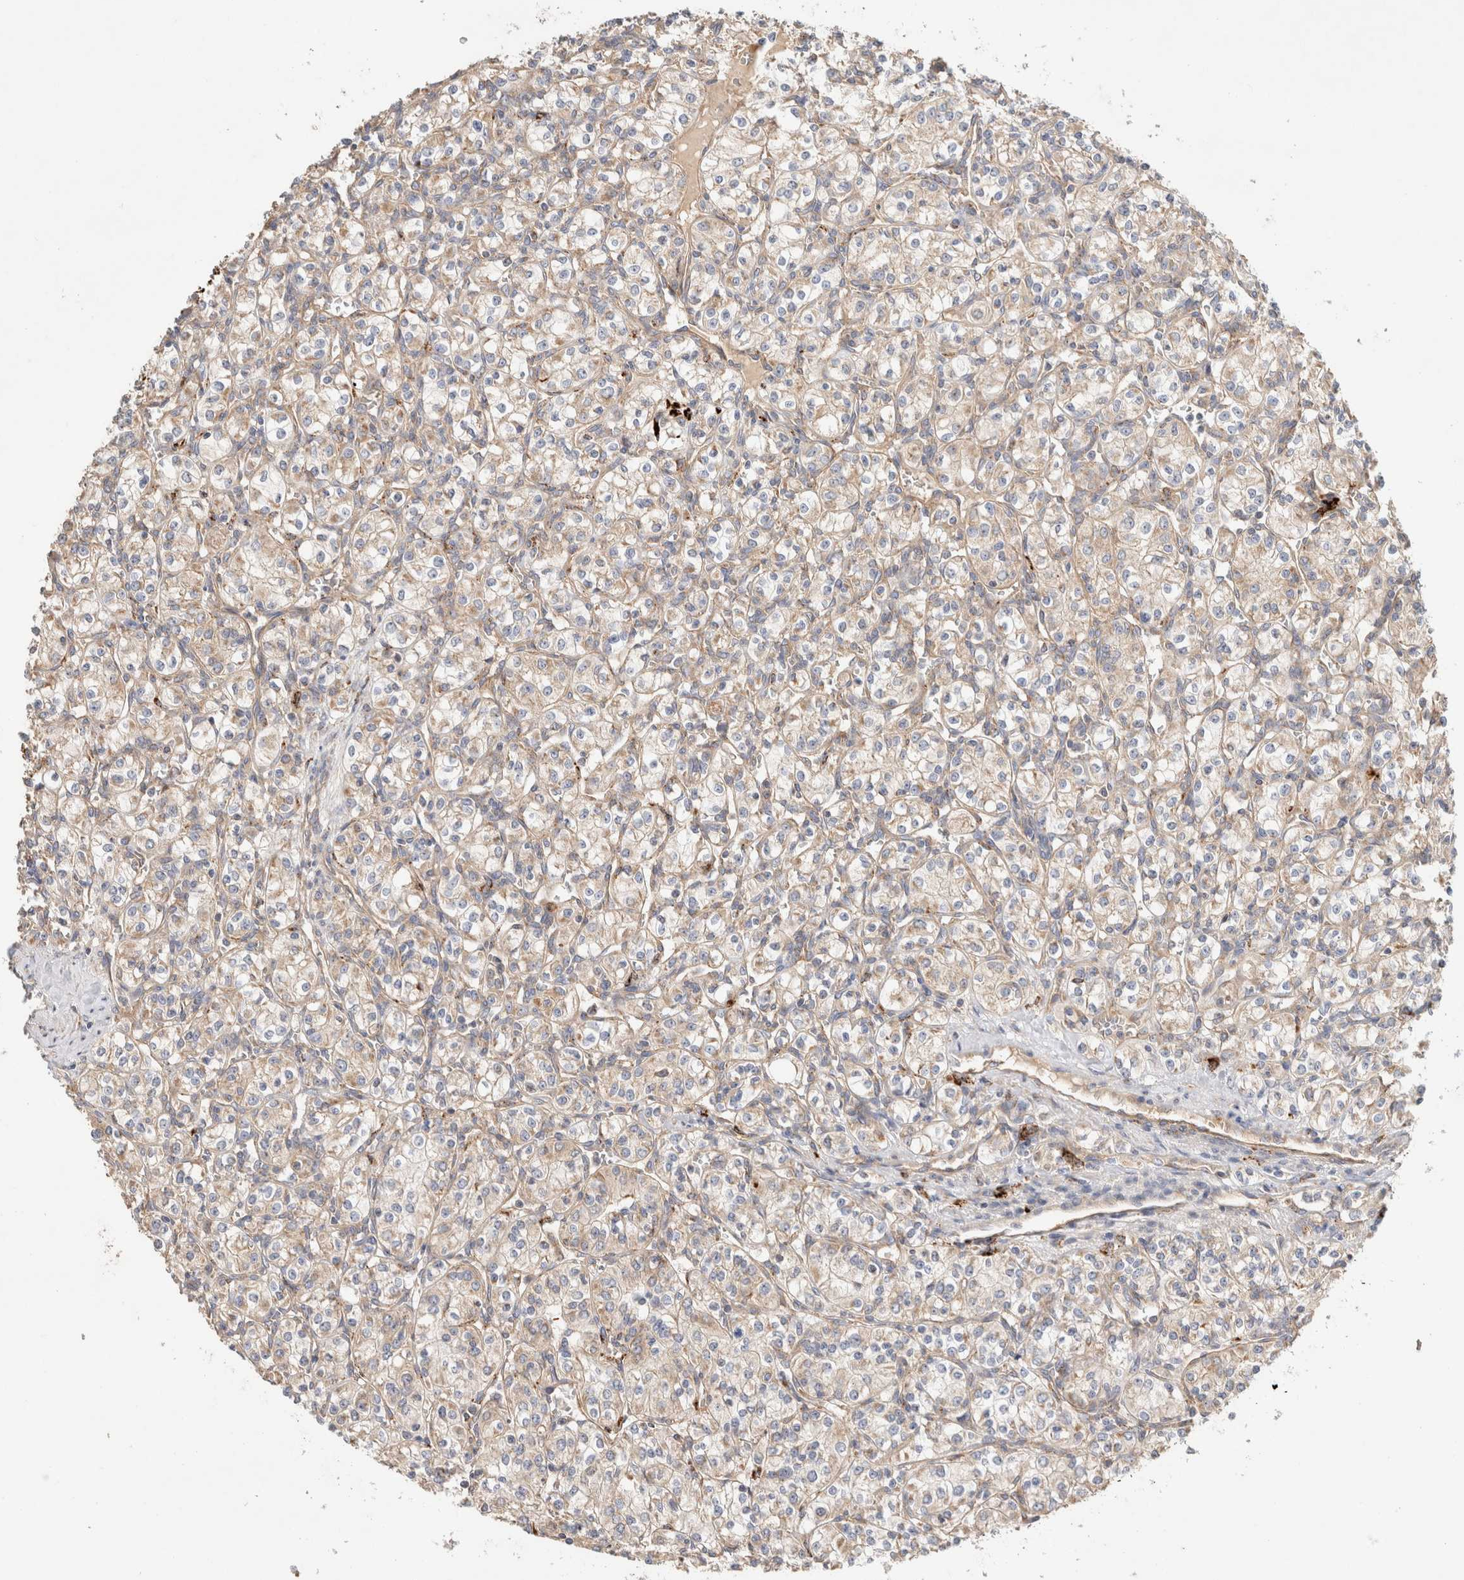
{"staining": {"intensity": "weak", "quantity": ">75%", "location": "cytoplasmic/membranous"}, "tissue": "renal cancer", "cell_type": "Tumor cells", "image_type": "cancer", "snomed": [{"axis": "morphology", "description": "Adenocarcinoma, NOS"}, {"axis": "topography", "description": "Kidney"}], "caption": "DAB (3,3'-diaminobenzidine) immunohistochemical staining of renal cancer (adenocarcinoma) reveals weak cytoplasmic/membranous protein expression in about >75% of tumor cells. Immunohistochemistry stains the protein of interest in brown and the nuclei are stained blue.", "gene": "B3GNTL1", "patient": {"sex": "male", "age": 77}}